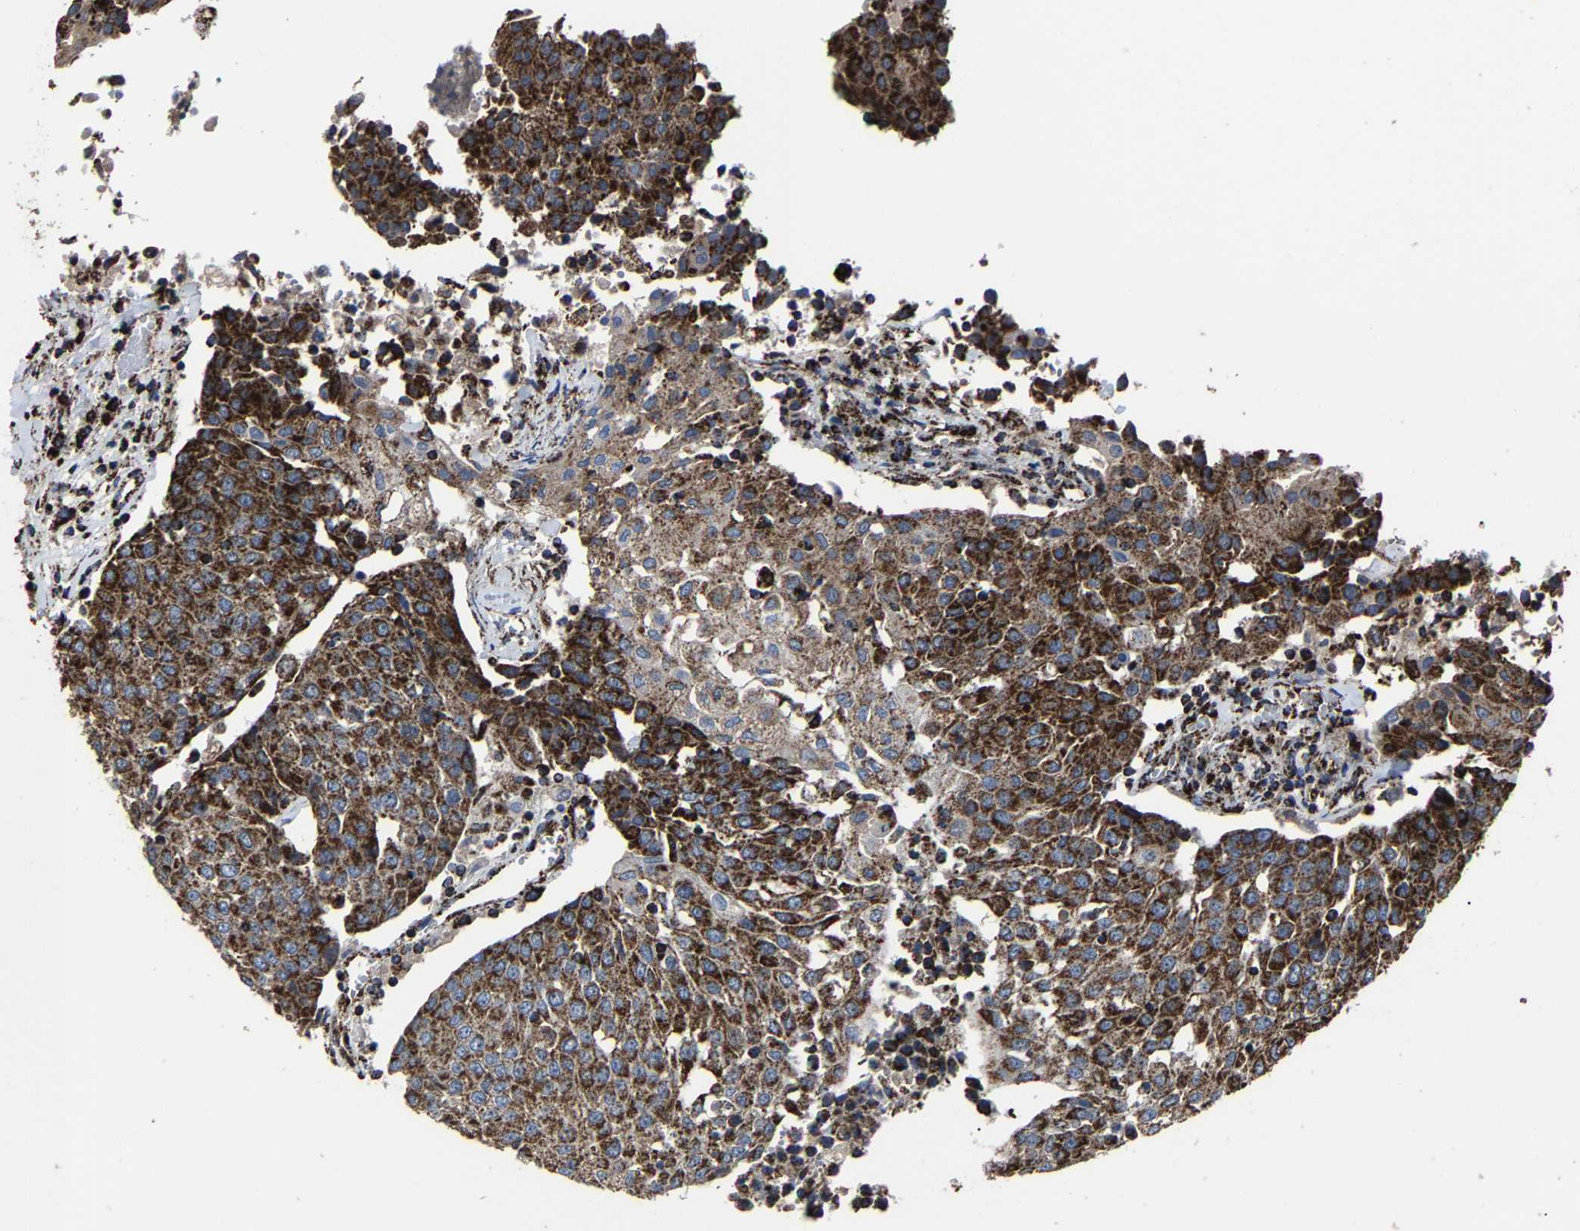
{"staining": {"intensity": "strong", "quantity": ">75%", "location": "cytoplasmic/membranous"}, "tissue": "urothelial cancer", "cell_type": "Tumor cells", "image_type": "cancer", "snomed": [{"axis": "morphology", "description": "Urothelial carcinoma, High grade"}, {"axis": "topography", "description": "Urinary bladder"}], "caption": "High-grade urothelial carcinoma was stained to show a protein in brown. There is high levels of strong cytoplasmic/membranous staining in approximately >75% of tumor cells.", "gene": "NDUFV3", "patient": {"sex": "female", "age": 85}}